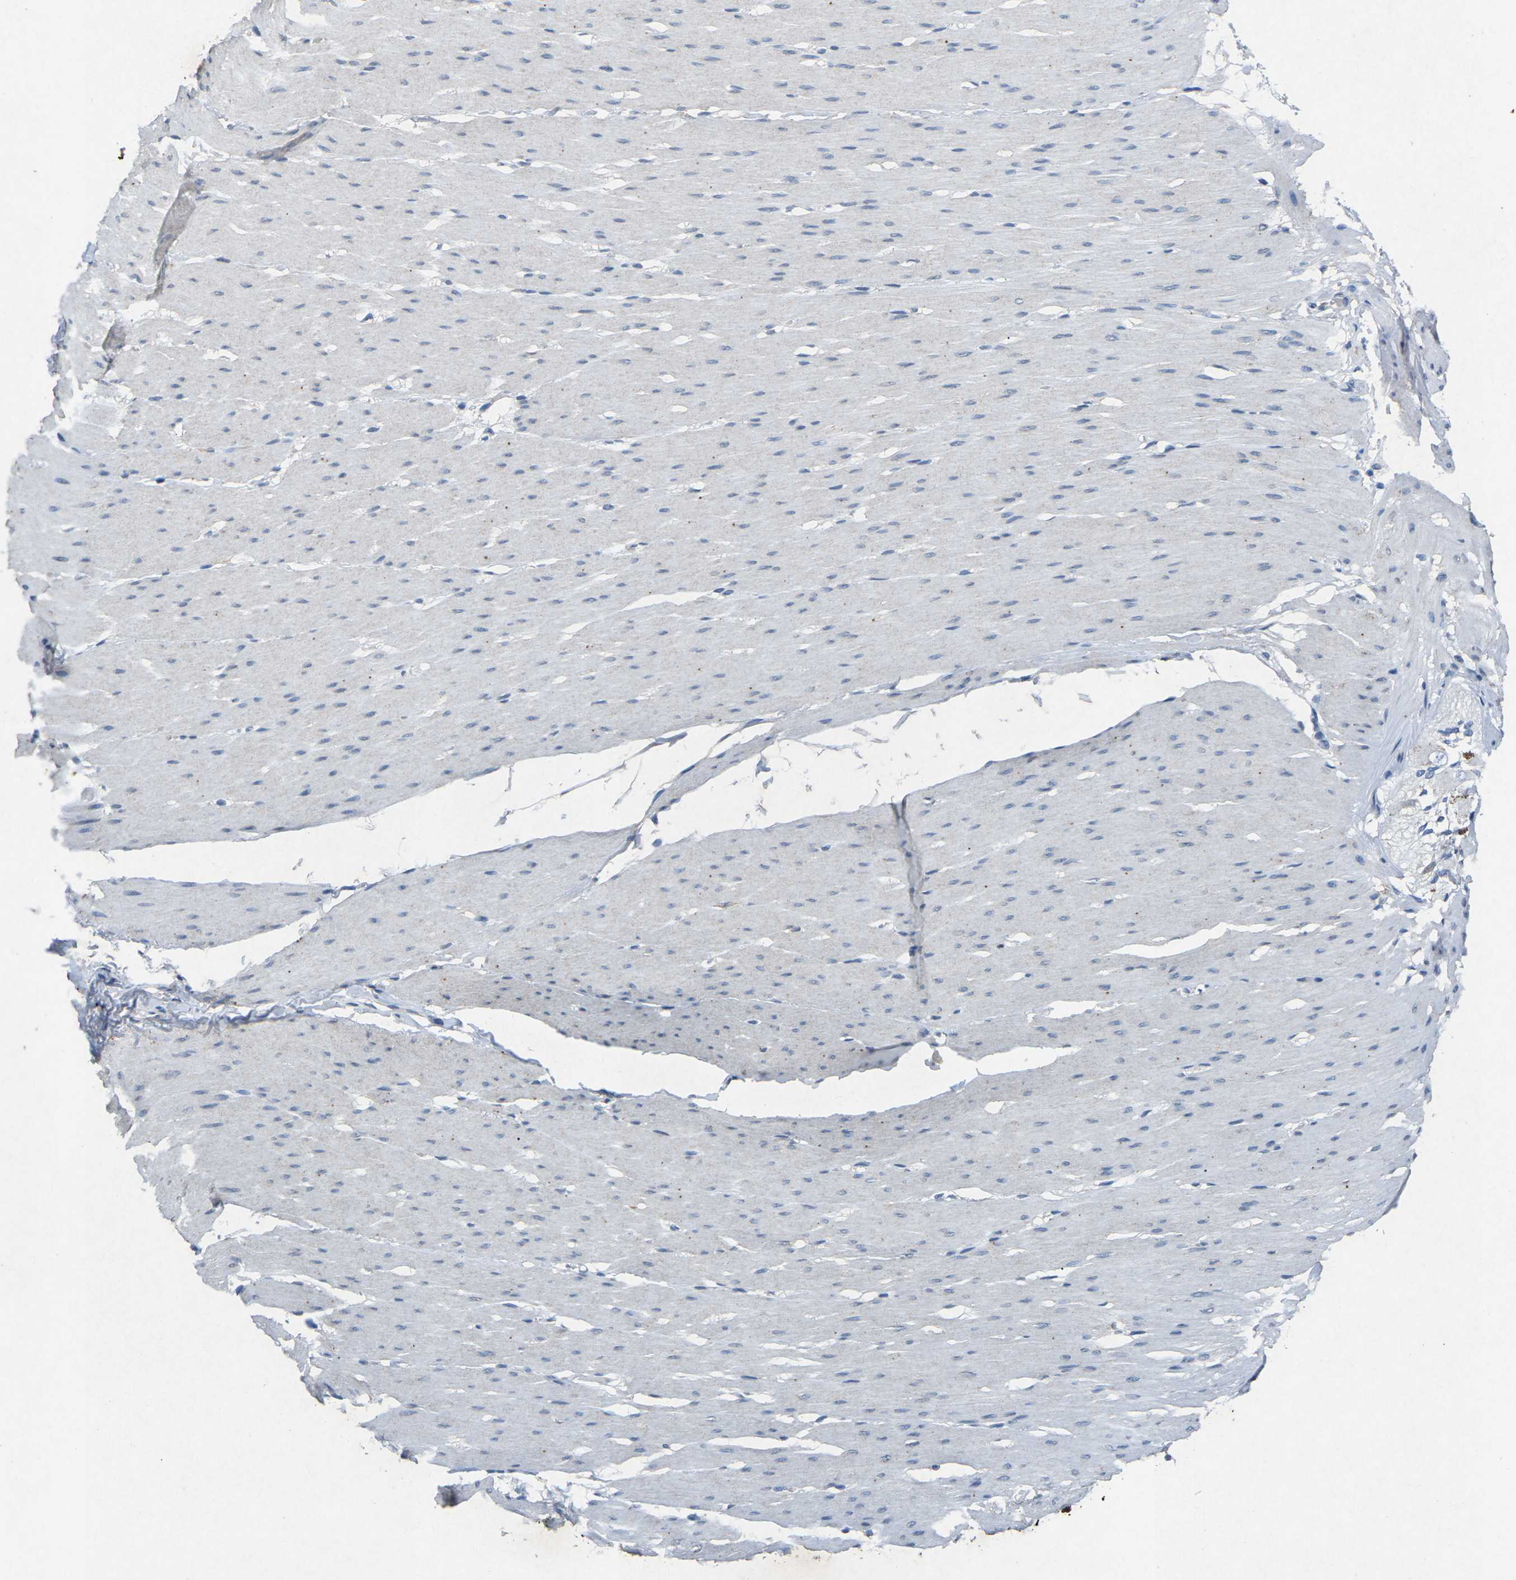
{"staining": {"intensity": "negative", "quantity": "none", "location": "none"}, "tissue": "smooth muscle", "cell_type": "Smooth muscle cells", "image_type": "normal", "snomed": [{"axis": "morphology", "description": "Normal tissue, NOS"}, {"axis": "topography", "description": "Smooth muscle"}, {"axis": "topography", "description": "Colon"}], "caption": "Histopathology image shows no protein expression in smooth muscle cells of normal smooth muscle. Brightfield microscopy of IHC stained with DAB (brown) and hematoxylin (blue), captured at high magnification.", "gene": "PLG", "patient": {"sex": "male", "age": 67}}